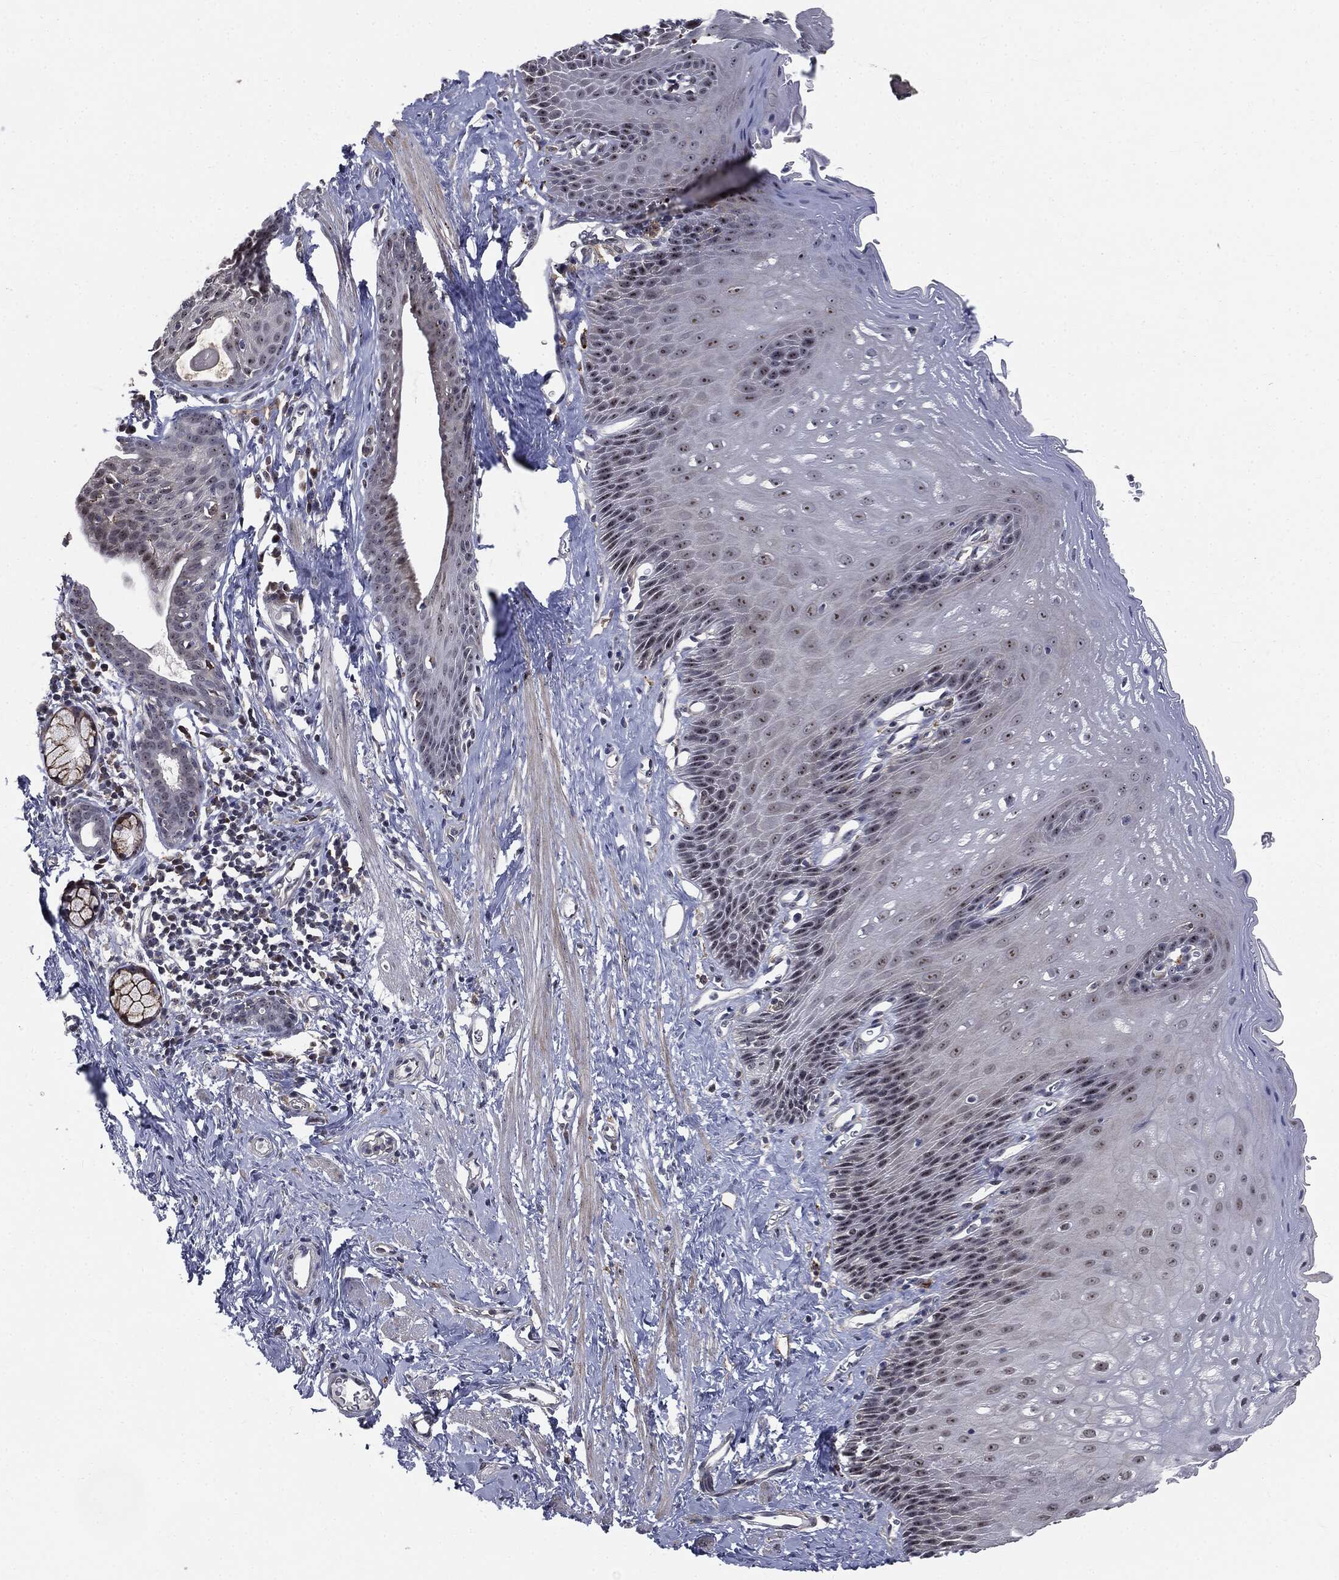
{"staining": {"intensity": "negative", "quantity": "none", "location": "none"}, "tissue": "esophagus", "cell_type": "Squamous epithelial cells", "image_type": "normal", "snomed": [{"axis": "morphology", "description": "Normal tissue, NOS"}, {"axis": "topography", "description": "Esophagus"}], "caption": "Human esophagus stained for a protein using IHC shows no positivity in squamous epithelial cells.", "gene": "TRMT1L", "patient": {"sex": "male", "age": 64}}